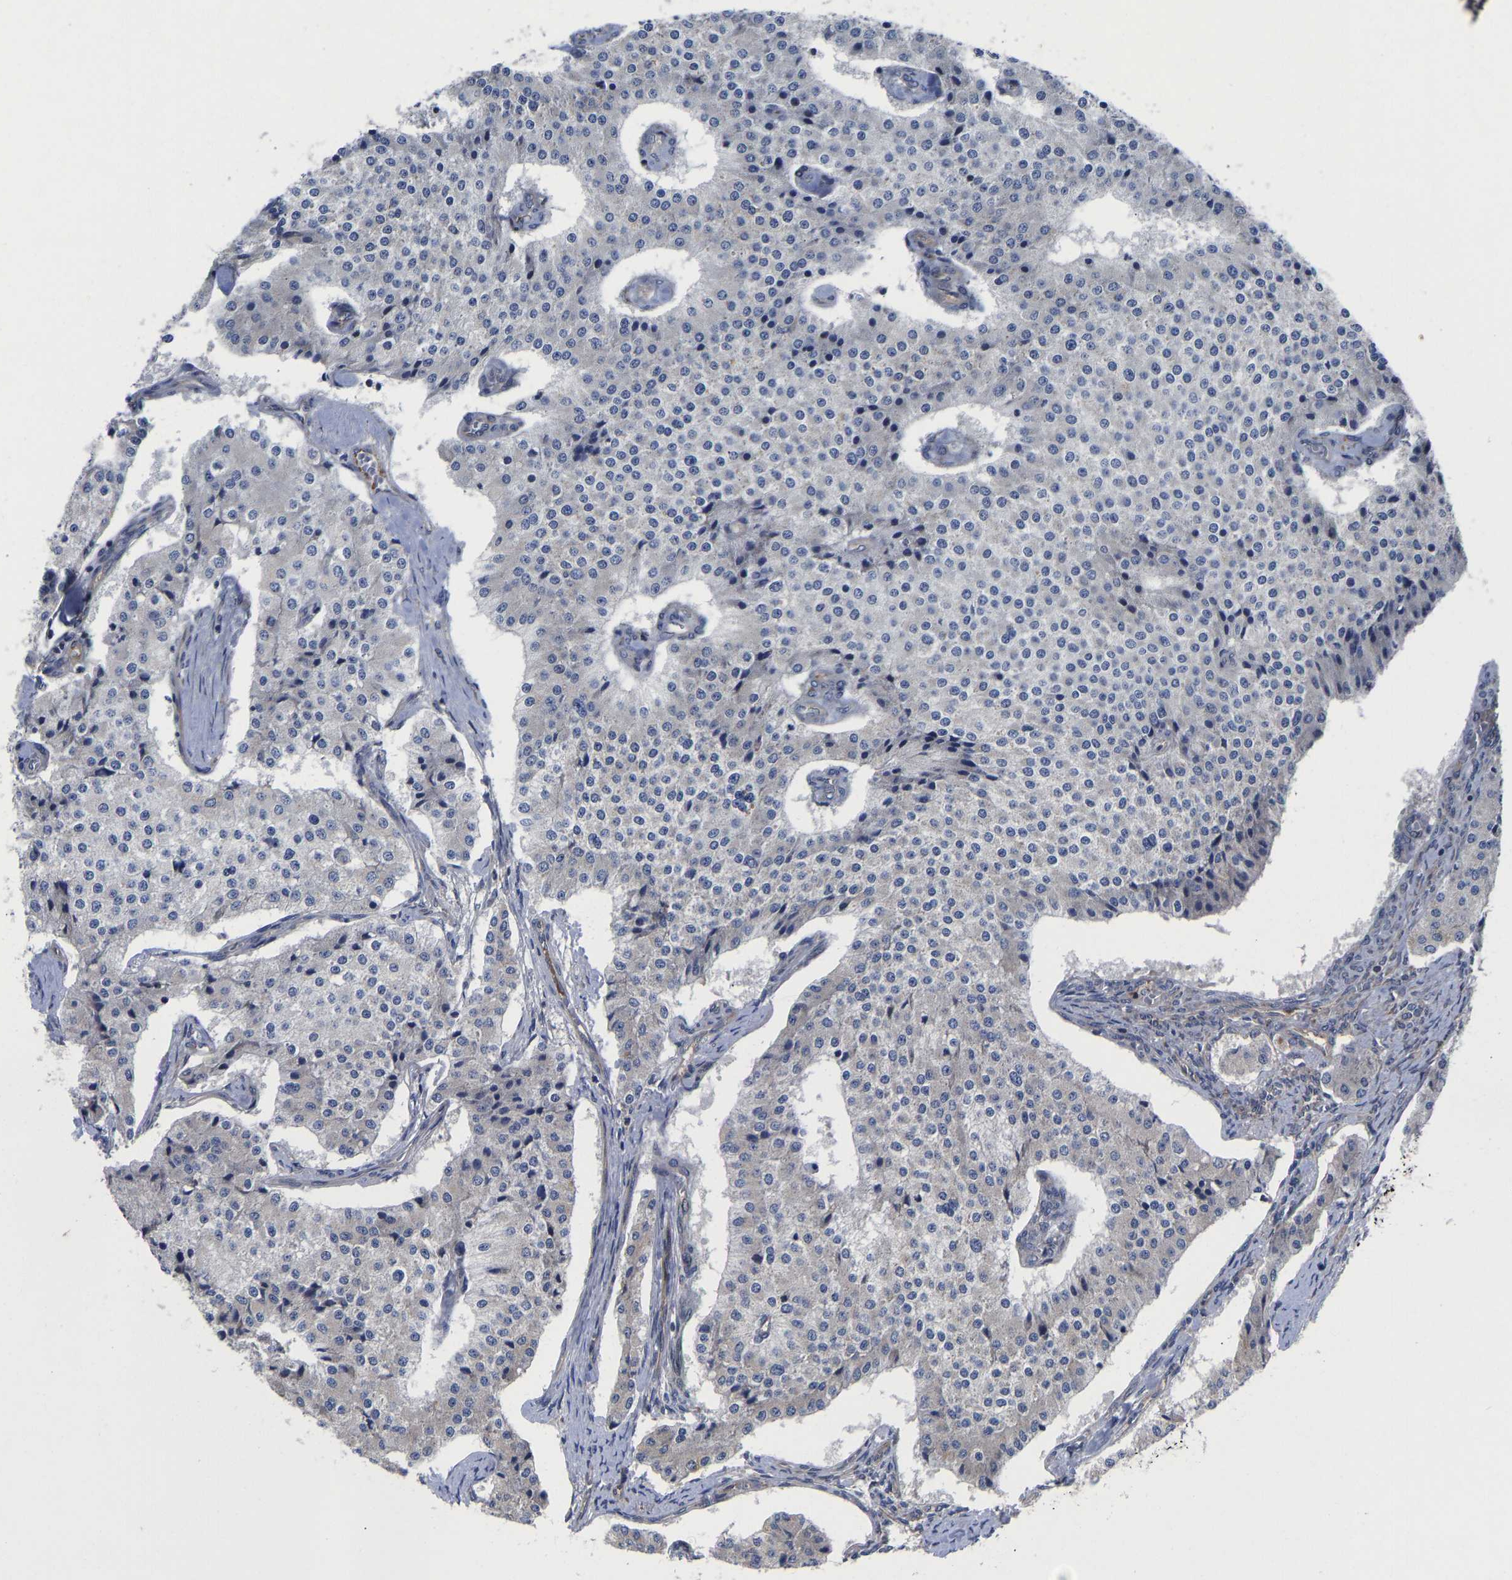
{"staining": {"intensity": "negative", "quantity": "none", "location": "none"}, "tissue": "carcinoid", "cell_type": "Tumor cells", "image_type": "cancer", "snomed": [{"axis": "morphology", "description": "Carcinoid, malignant, NOS"}, {"axis": "topography", "description": "Colon"}], "caption": "Immunohistochemical staining of carcinoid (malignant) displays no significant positivity in tumor cells.", "gene": "FRRS1", "patient": {"sex": "female", "age": 52}}